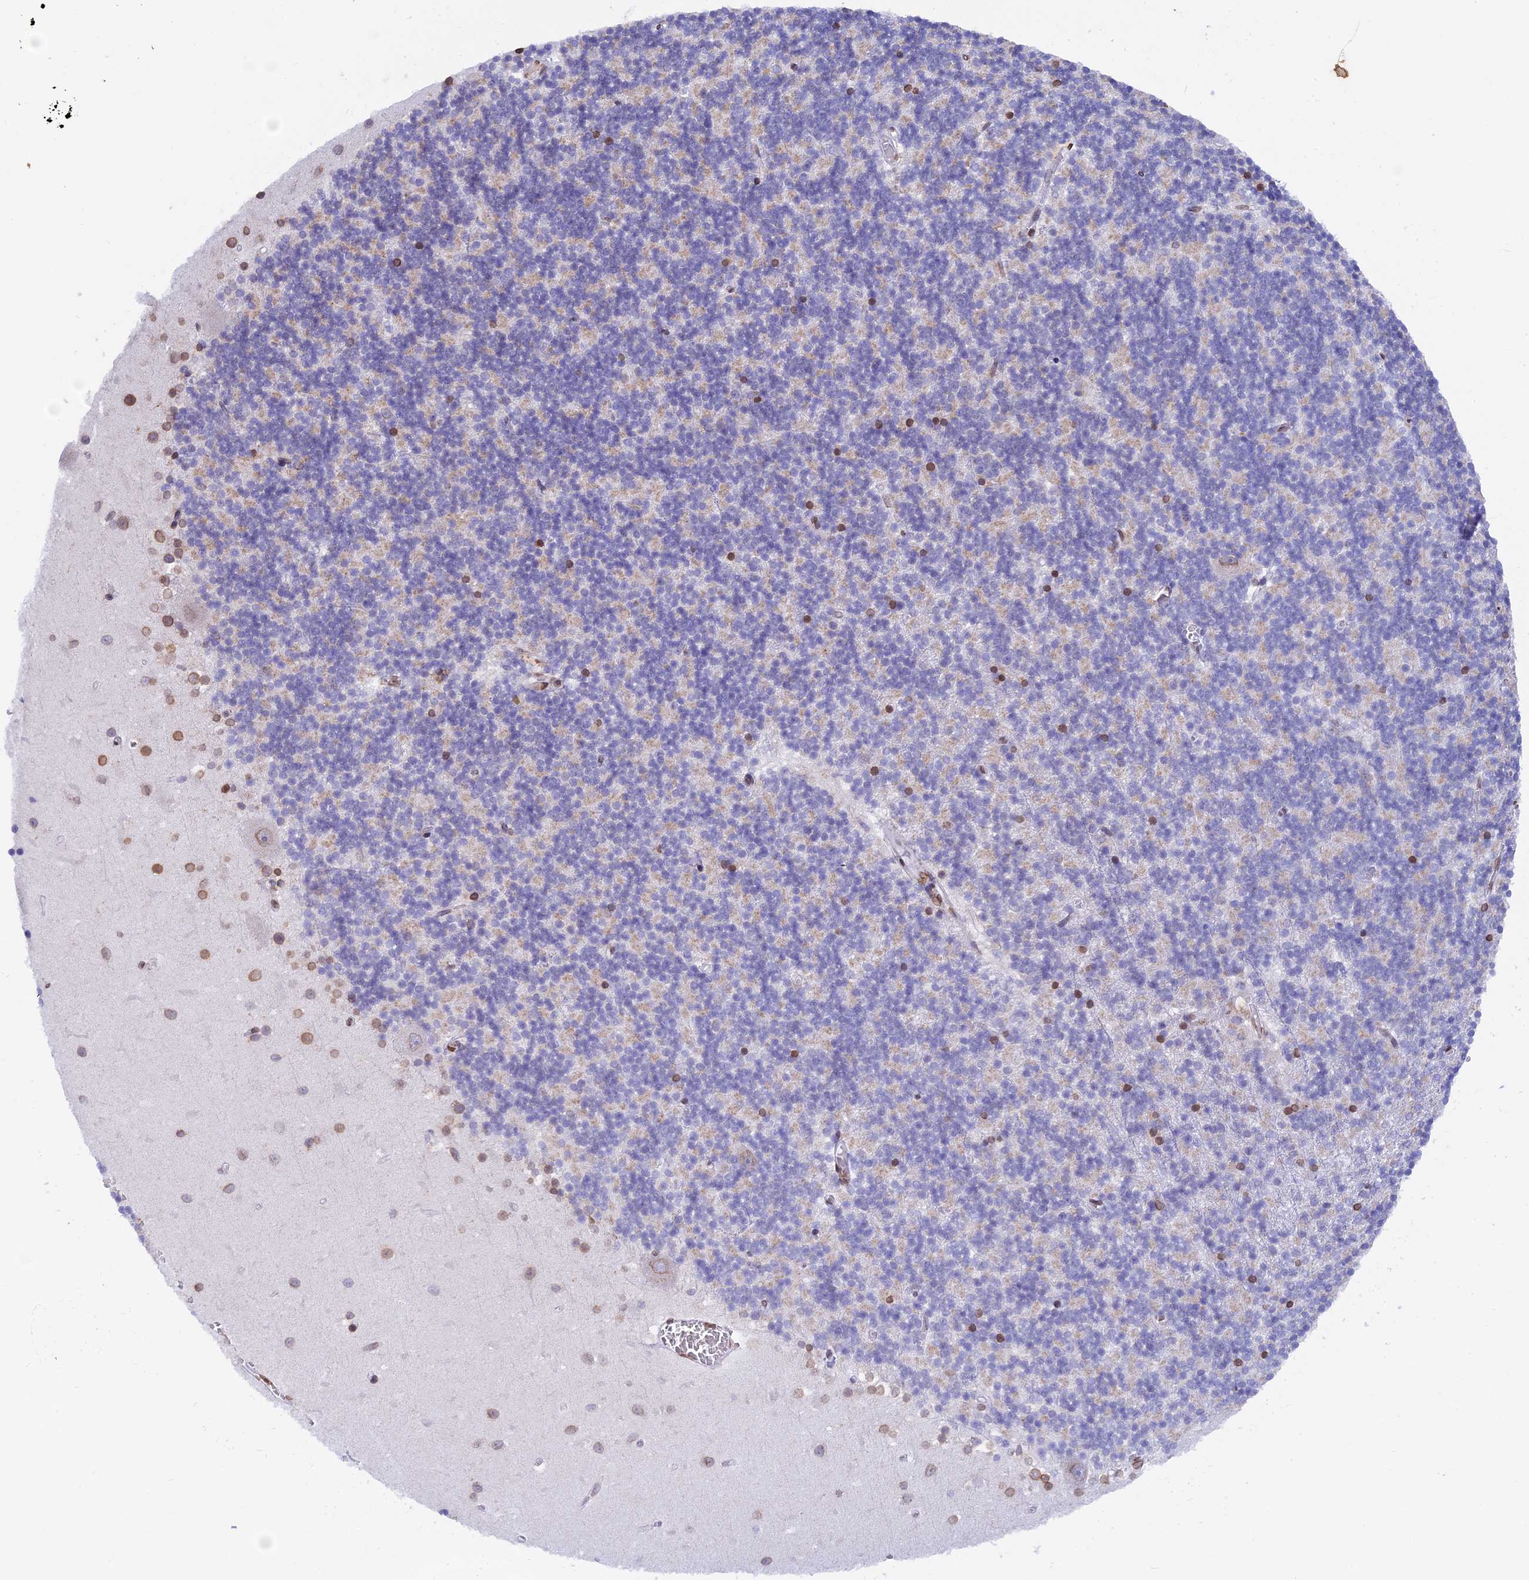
{"staining": {"intensity": "negative", "quantity": "none", "location": "none"}, "tissue": "cerebellum", "cell_type": "Cells in granular layer", "image_type": "normal", "snomed": [{"axis": "morphology", "description": "Normal tissue, NOS"}, {"axis": "topography", "description": "Cerebellum"}], "caption": "Immunohistochemistry micrograph of benign cerebellum: cerebellum stained with DAB (3,3'-diaminobenzidine) shows no significant protein staining in cells in granular layer.", "gene": "TMPRSS7", "patient": {"sex": "male", "age": 54}}